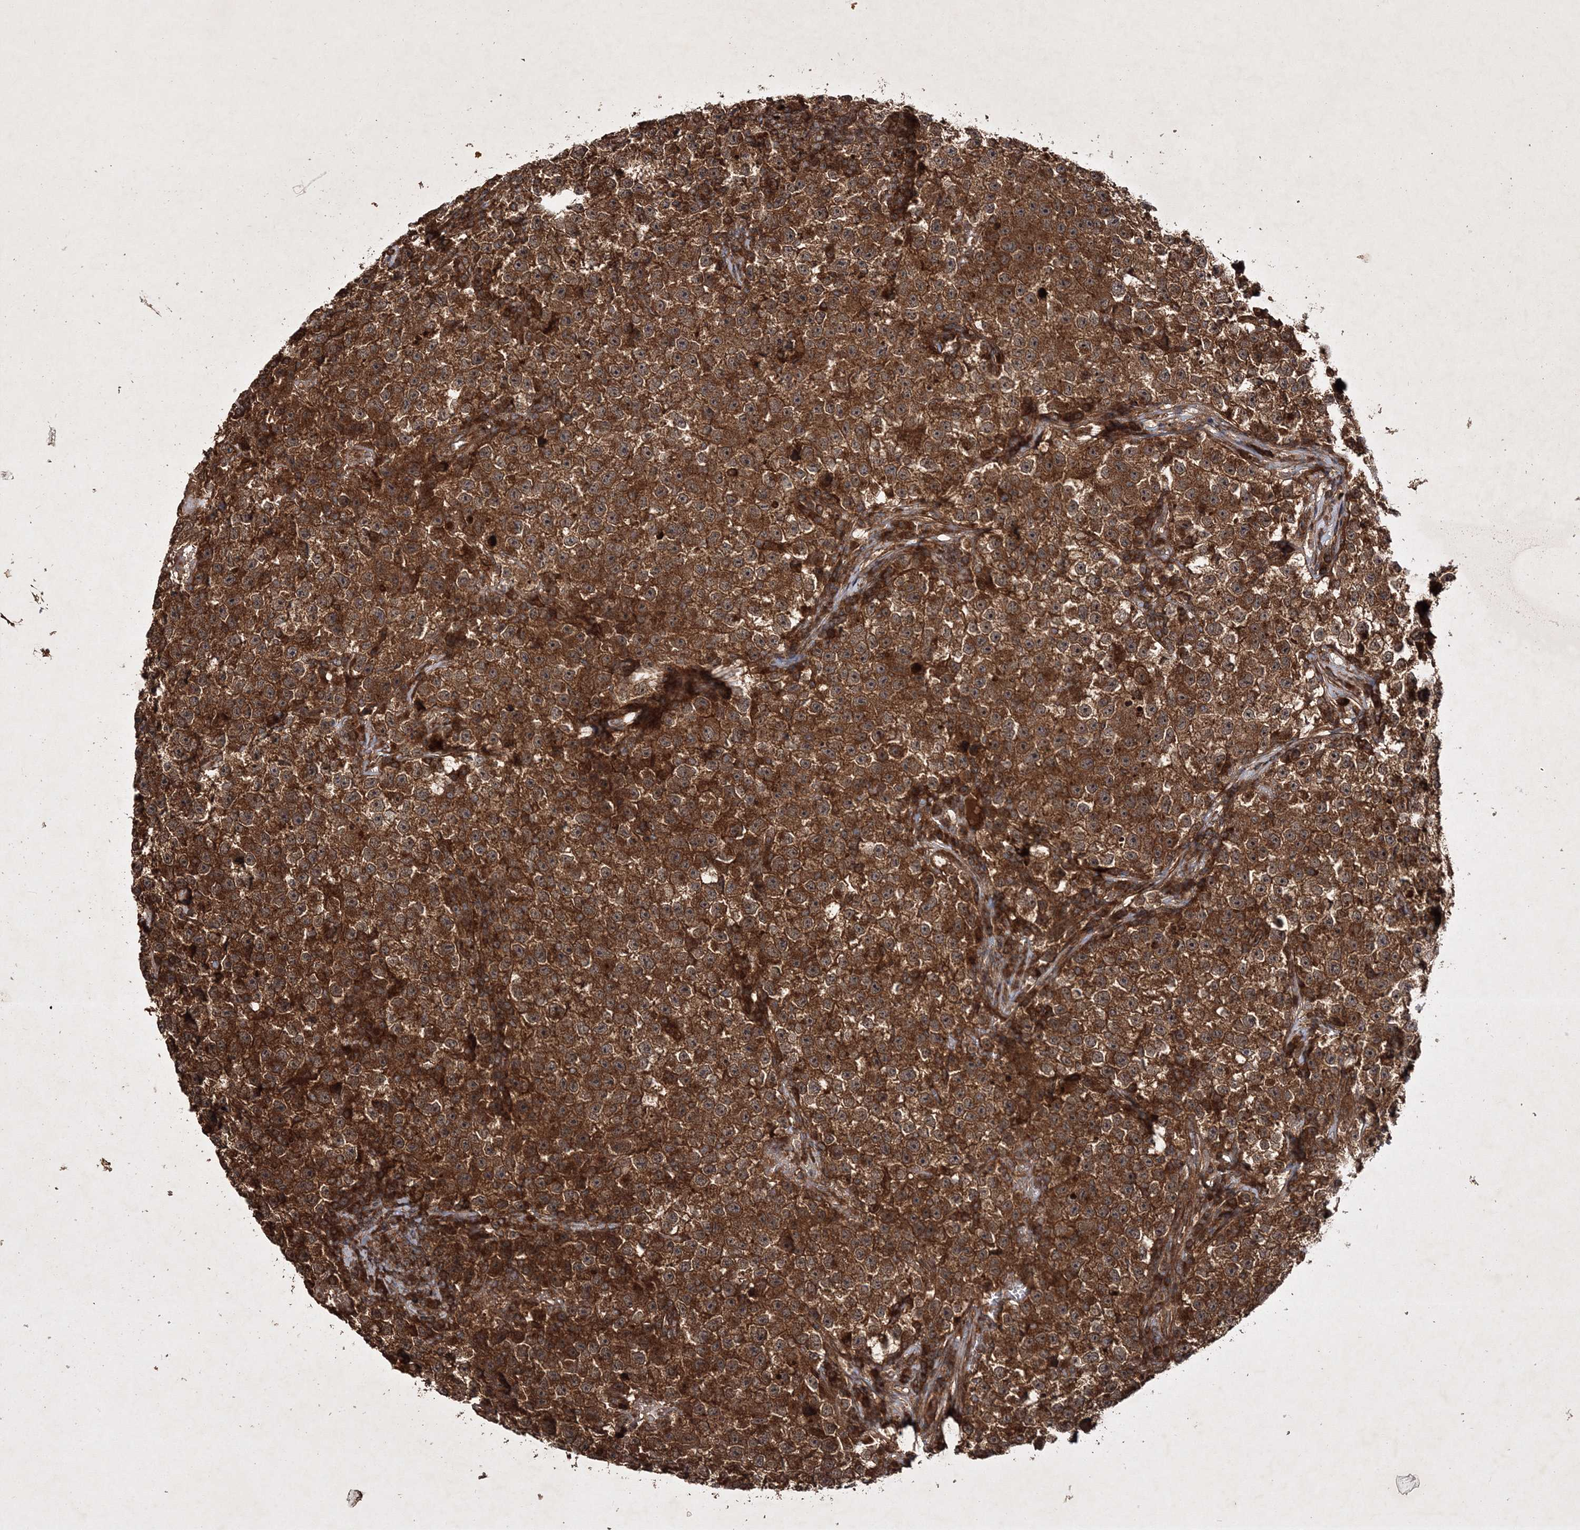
{"staining": {"intensity": "strong", "quantity": ">75%", "location": "cytoplasmic/membranous"}, "tissue": "testis cancer", "cell_type": "Tumor cells", "image_type": "cancer", "snomed": [{"axis": "morphology", "description": "Seminoma, NOS"}, {"axis": "topography", "description": "Testis"}], "caption": "High-power microscopy captured an IHC micrograph of seminoma (testis), revealing strong cytoplasmic/membranous expression in about >75% of tumor cells. Using DAB (3,3'-diaminobenzidine) (brown) and hematoxylin (blue) stains, captured at high magnification using brightfield microscopy.", "gene": "DNAJC13", "patient": {"sex": "male", "age": 22}}